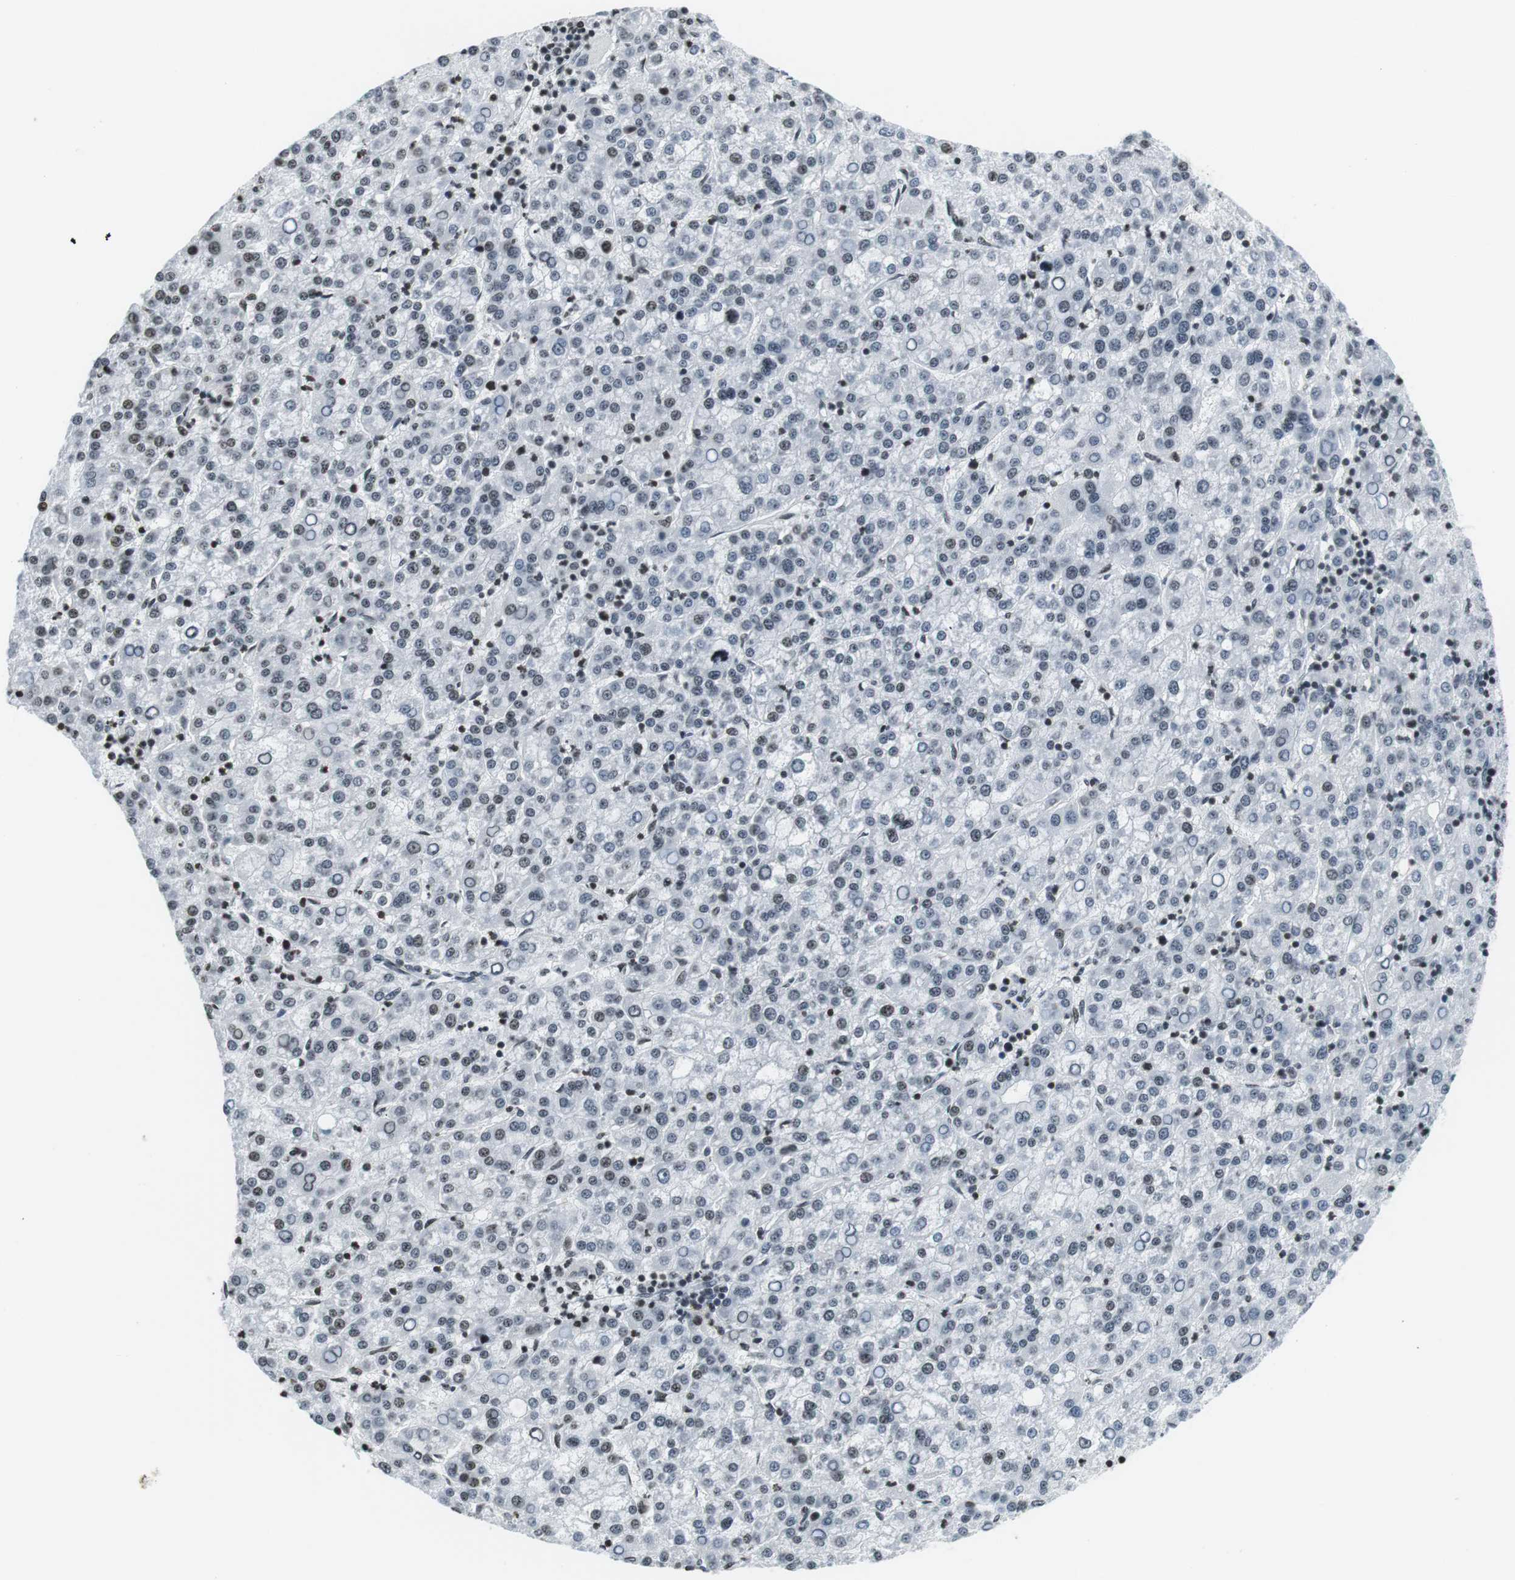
{"staining": {"intensity": "weak", "quantity": "25%-75%", "location": "nuclear"}, "tissue": "liver cancer", "cell_type": "Tumor cells", "image_type": "cancer", "snomed": [{"axis": "morphology", "description": "Carcinoma, Hepatocellular, NOS"}, {"axis": "topography", "description": "Liver"}], "caption": "Human hepatocellular carcinoma (liver) stained with a protein marker displays weak staining in tumor cells.", "gene": "E2F2", "patient": {"sex": "female", "age": 58}}